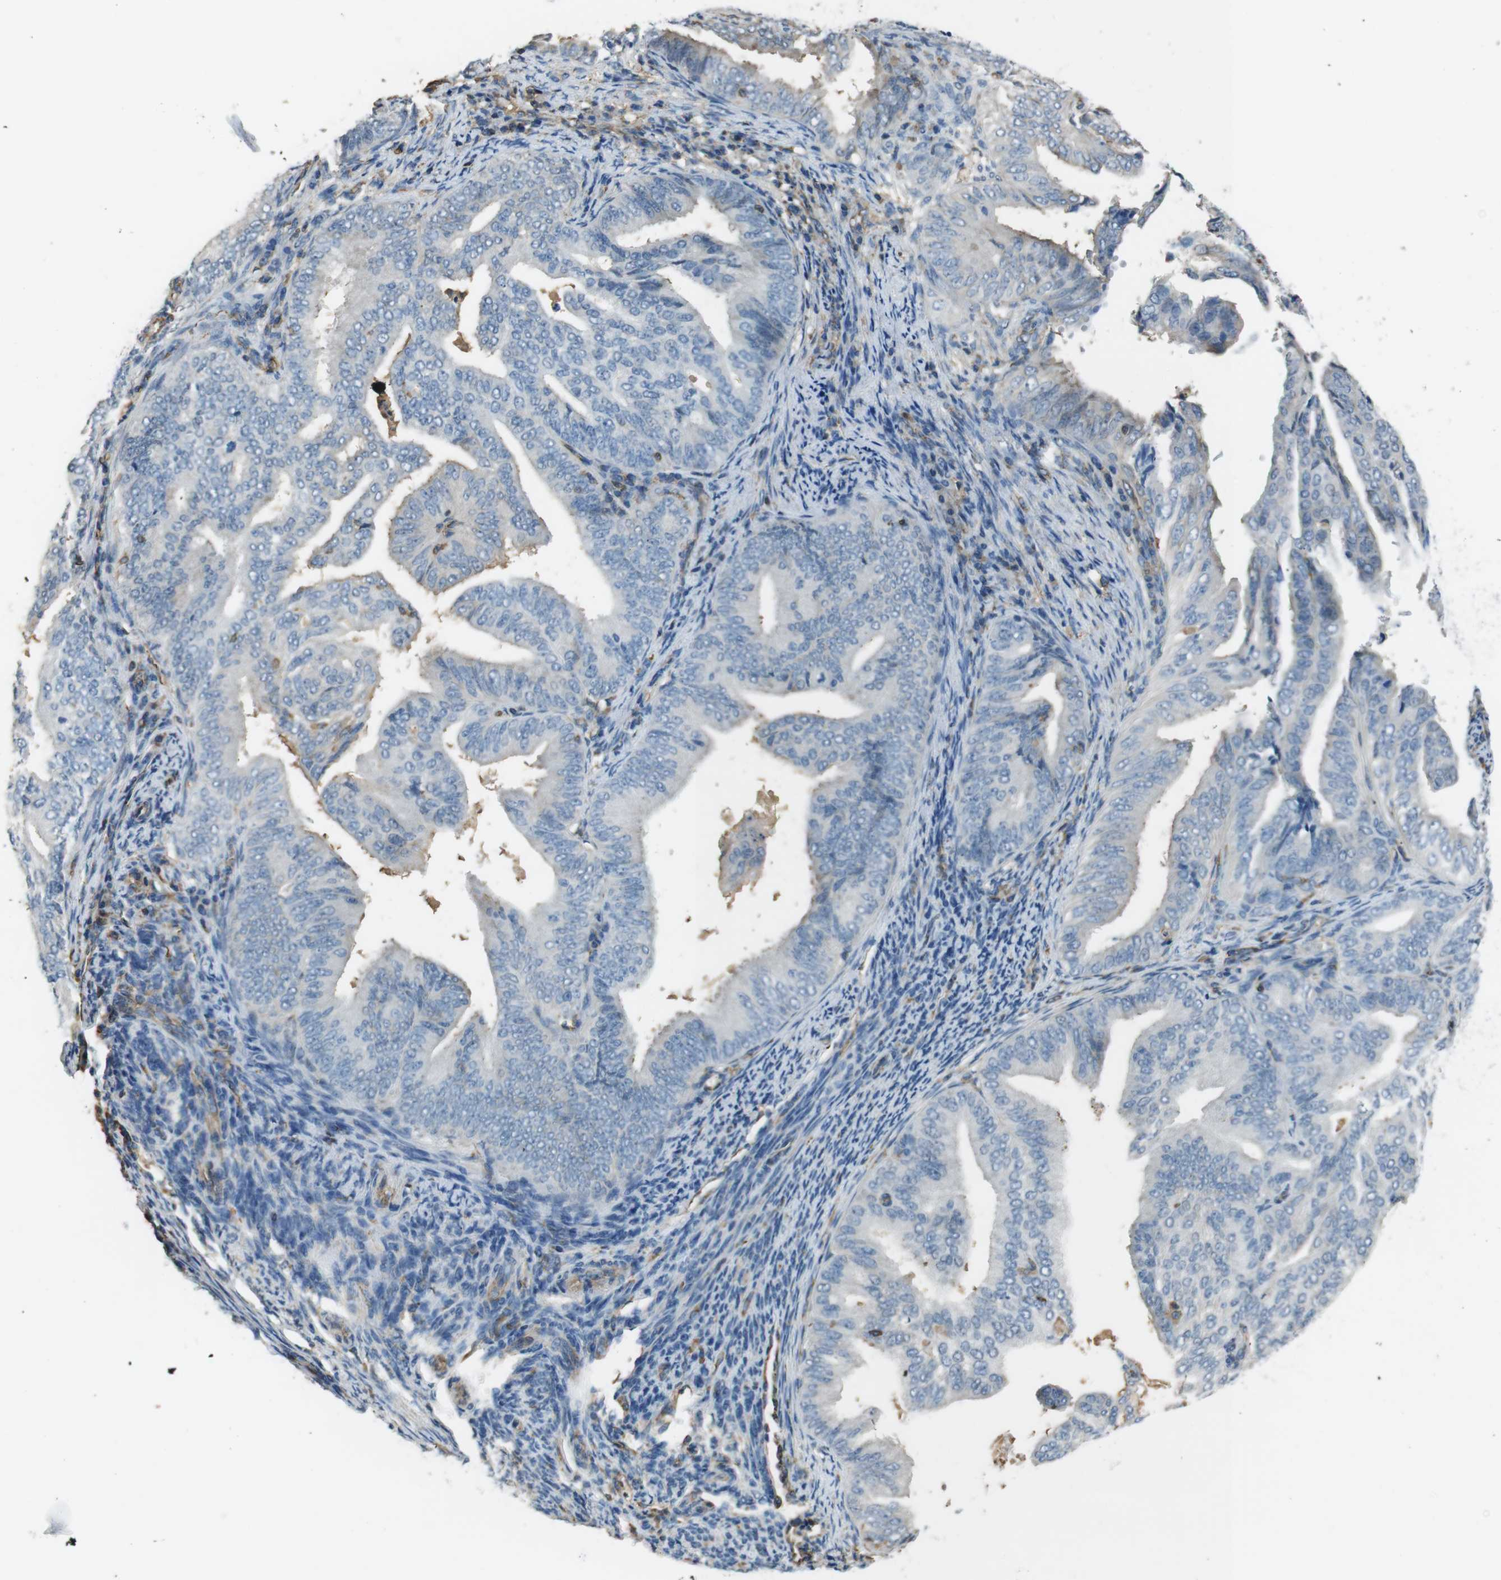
{"staining": {"intensity": "negative", "quantity": "none", "location": "none"}, "tissue": "endometrial cancer", "cell_type": "Tumor cells", "image_type": "cancer", "snomed": [{"axis": "morphology", "description": "Adenocarcinoma, NOS"}, {"axis": "topography", "description": "Endometrium"}], "caption": "This is an immunohistochemistry image of endometrial cancer (adenocarcinoma). There is no expression in tumor cells.", "gene": "FCAR", "patient": {"sex": "female", "age": 58}}